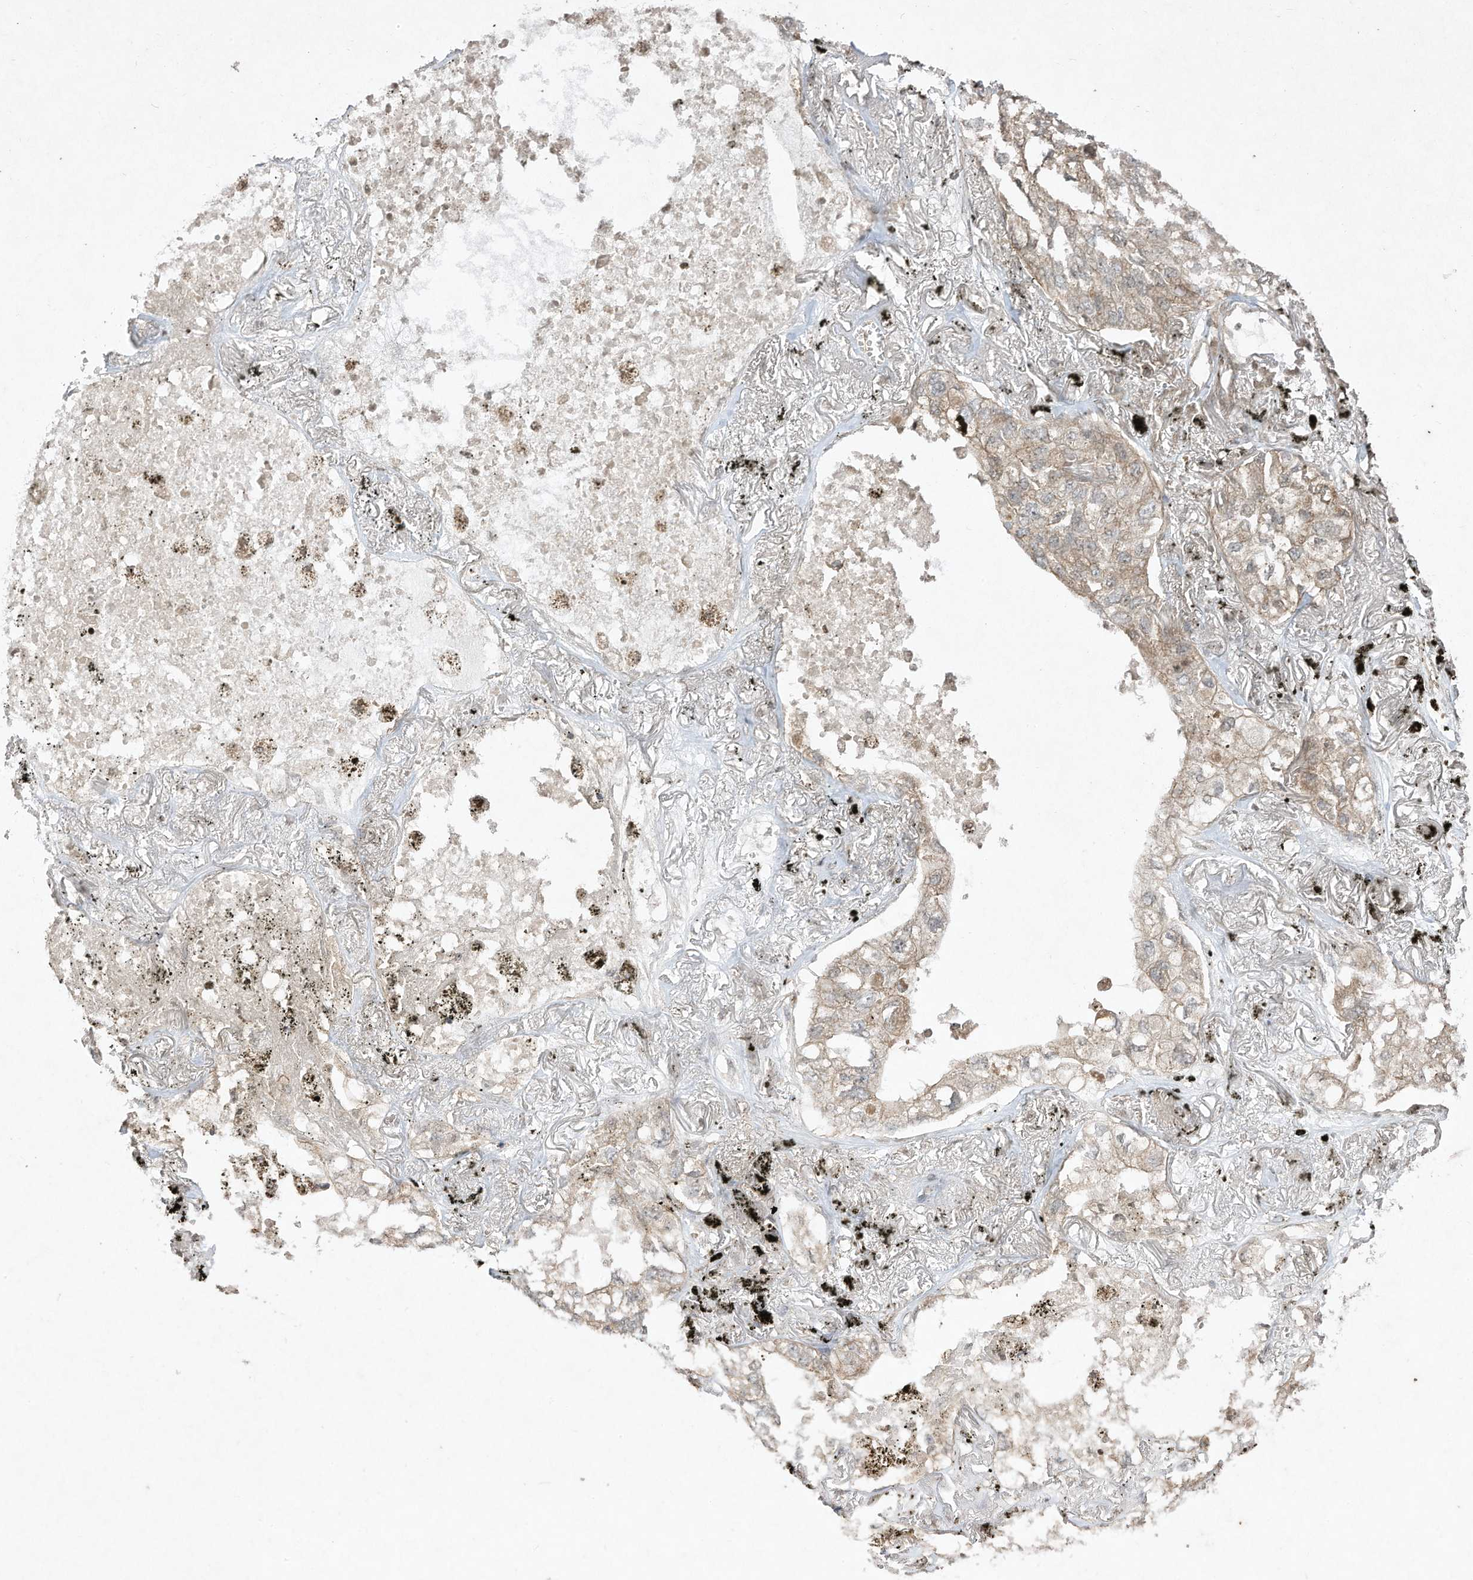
{"staining": {"intensity": "weak", "quantity": "25%-75%", "location": "cytoplasmic/membranous"}, "tissue": "lung cancer", "cell_type": "Tumor cells", "image_type": "cancer", "snomed": [{"axis": "morphology", "description": "Adenocarcinoma, NOS"}, {"axis": "topography", "description": "Lung"}], "caption": "Lung cancer stained with DAB immunohistochemistry exhibits low levels of weak cytoplasmic/membranous staining in approximately 25%-75% of tumor cells.", "gene": "MATN2", "patient": {"sex": "male", "age": 65}}